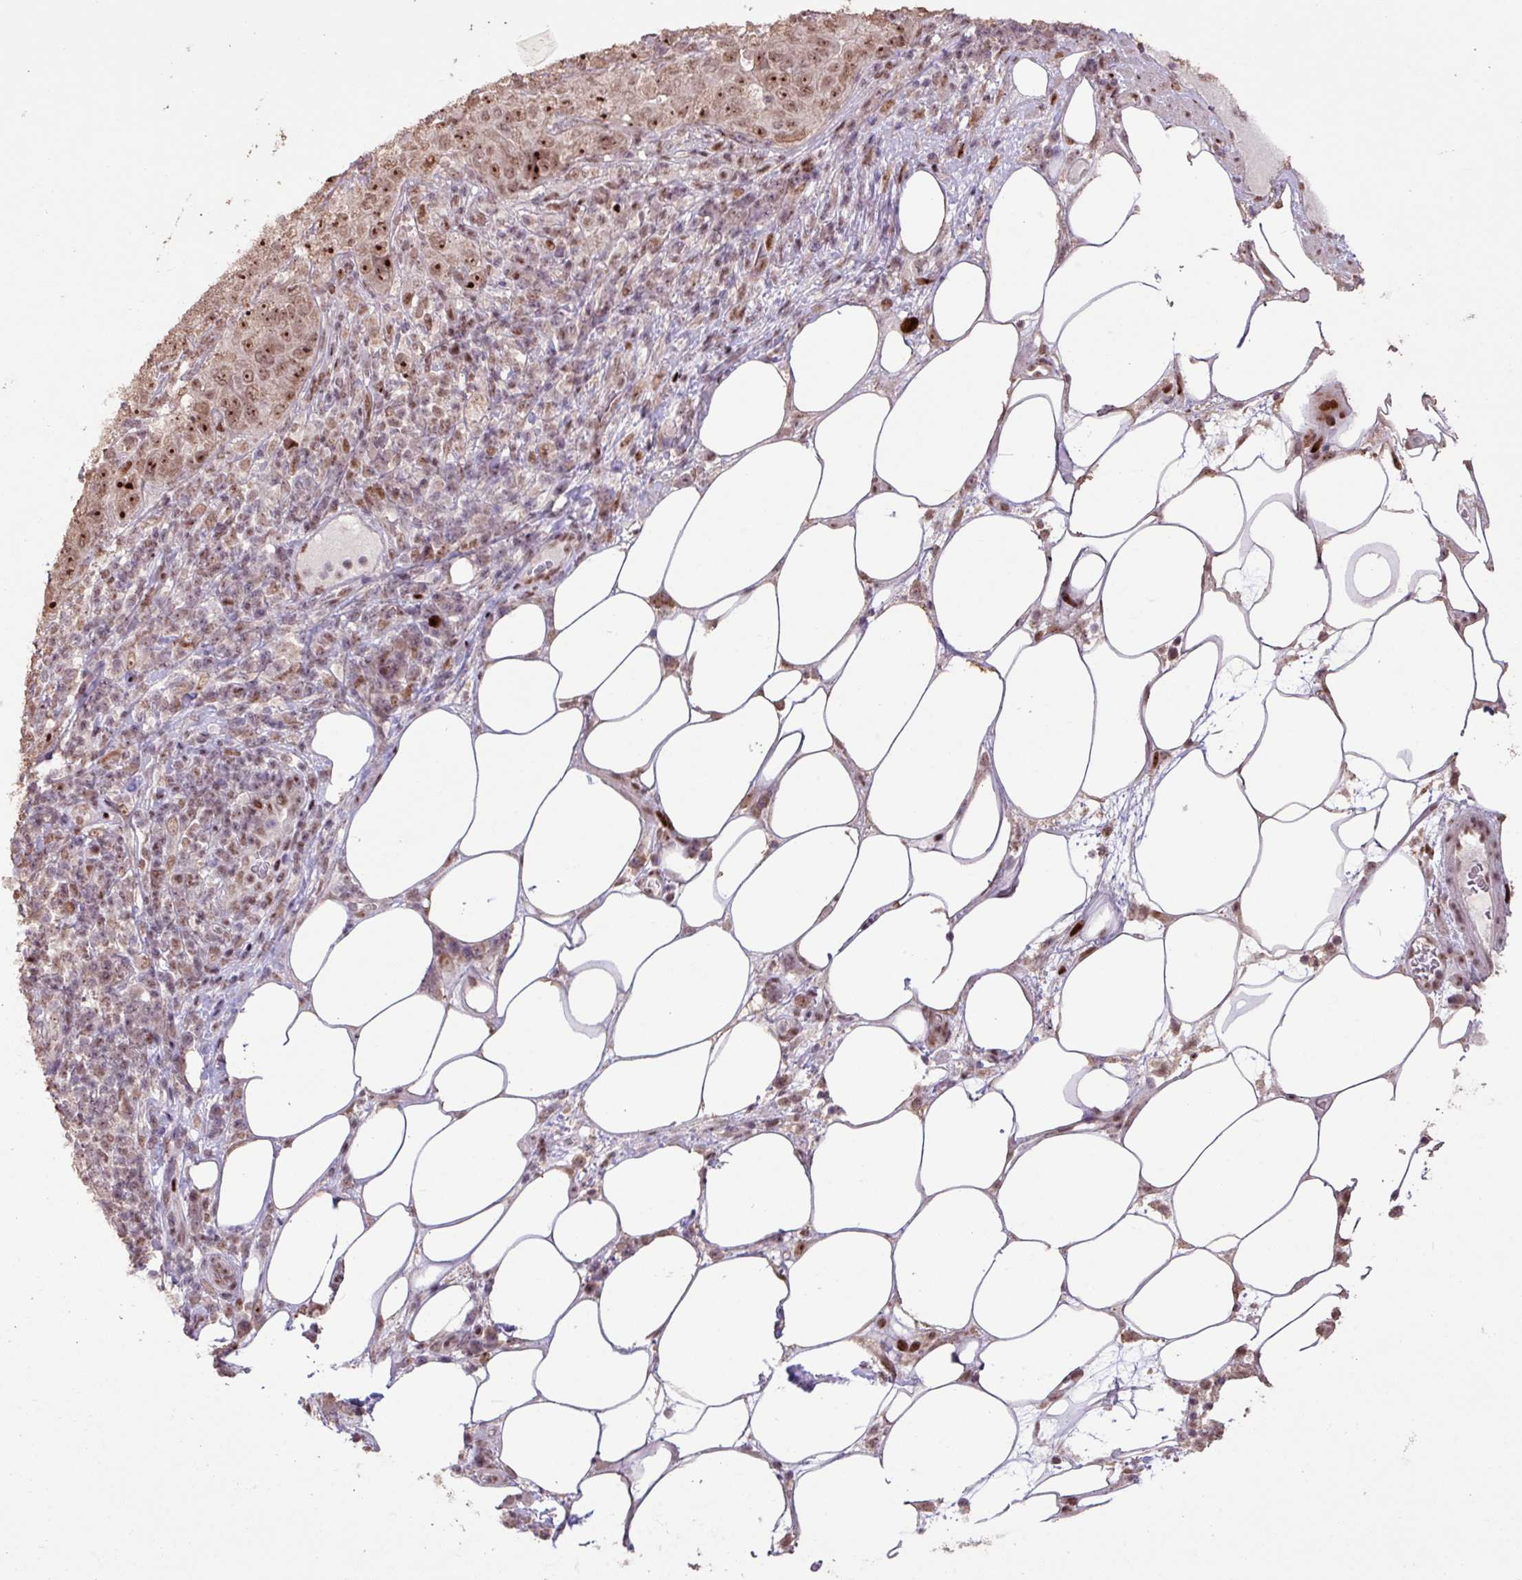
{"staining": {"intensity": "strong", "quantity": ">75%", "location": "nuclear"}, "tissue": "pancreatic cancer", "cell_type": "Tumor cells", "image_type": "cancer", "snomed": [{"axis": "morphology", "description": "Adenocarcinoma, NOS"}, {"axis": "topography", "description": "Pancreas"}], "caption": "Immunohistochemistry (IHC) staining of pancreatic cancer (adenocarcinoma), which displays high levels of strong nuclear expression in about >75% of tumor cells indicating strong nuclear protein positivity. The staining was performed using DAB (3,3'-diaminobenzidine) (brown) for protein detection and nuclei were counterstained in hematoxylin (blue).", "gene": "ZNF709", "patient": {"sex": "male", "age": 68}}